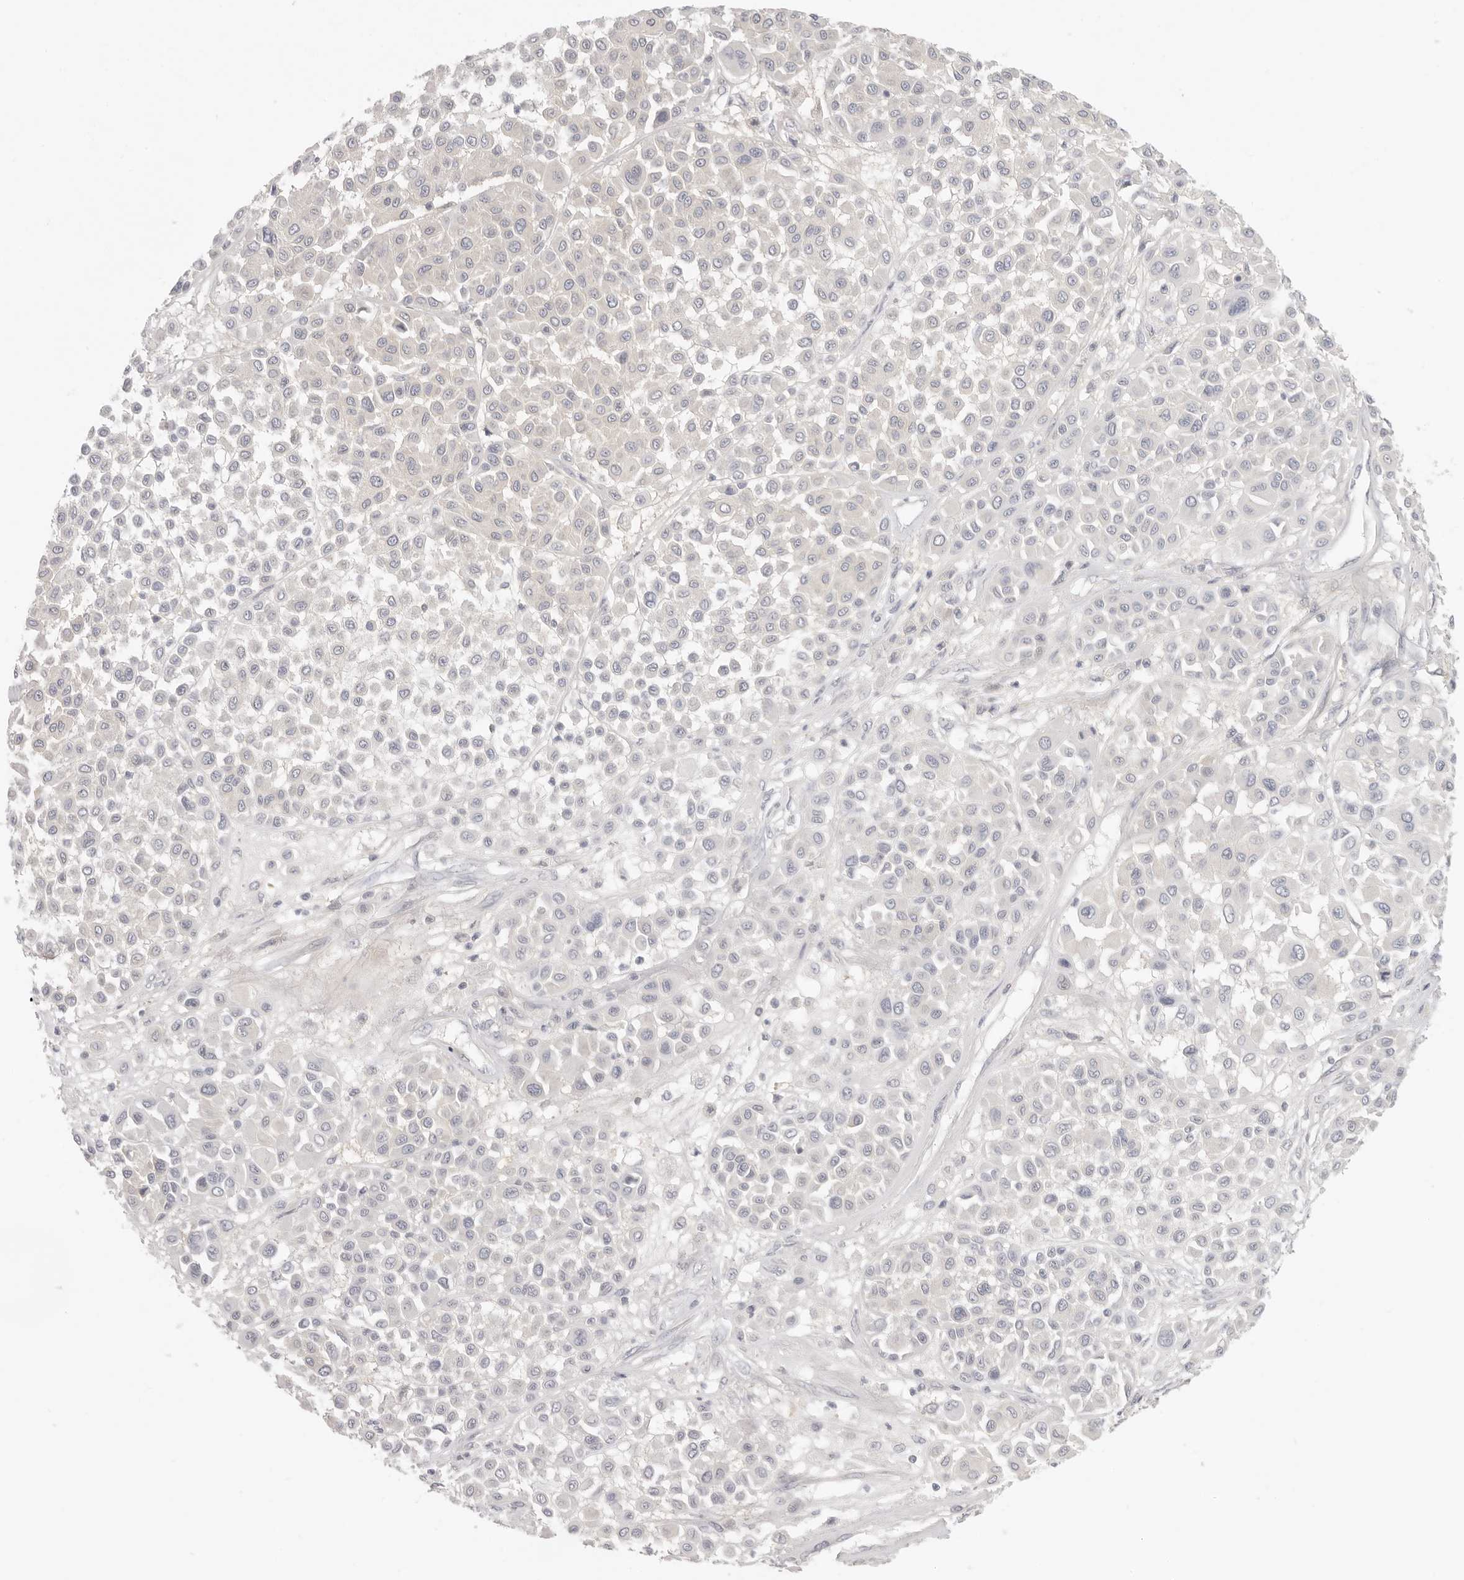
{"staining": {"intensity": "negative", "quantity": "none", "location": "none"}, "tissue": "melanoma", "cell_type": "Tumor cells", "image_type": "cancer", "snomed": [{"axis": "morphology", "description": "Malignant melanoma, Metastatic site"}, {"axis": "topography", "description": "Soft tissue"}], "caption": "The micrograph shows no staining of tumor cells in melanoma.", "gene": "AHDC1", "patient": {"sex": "male", "age": 41}}